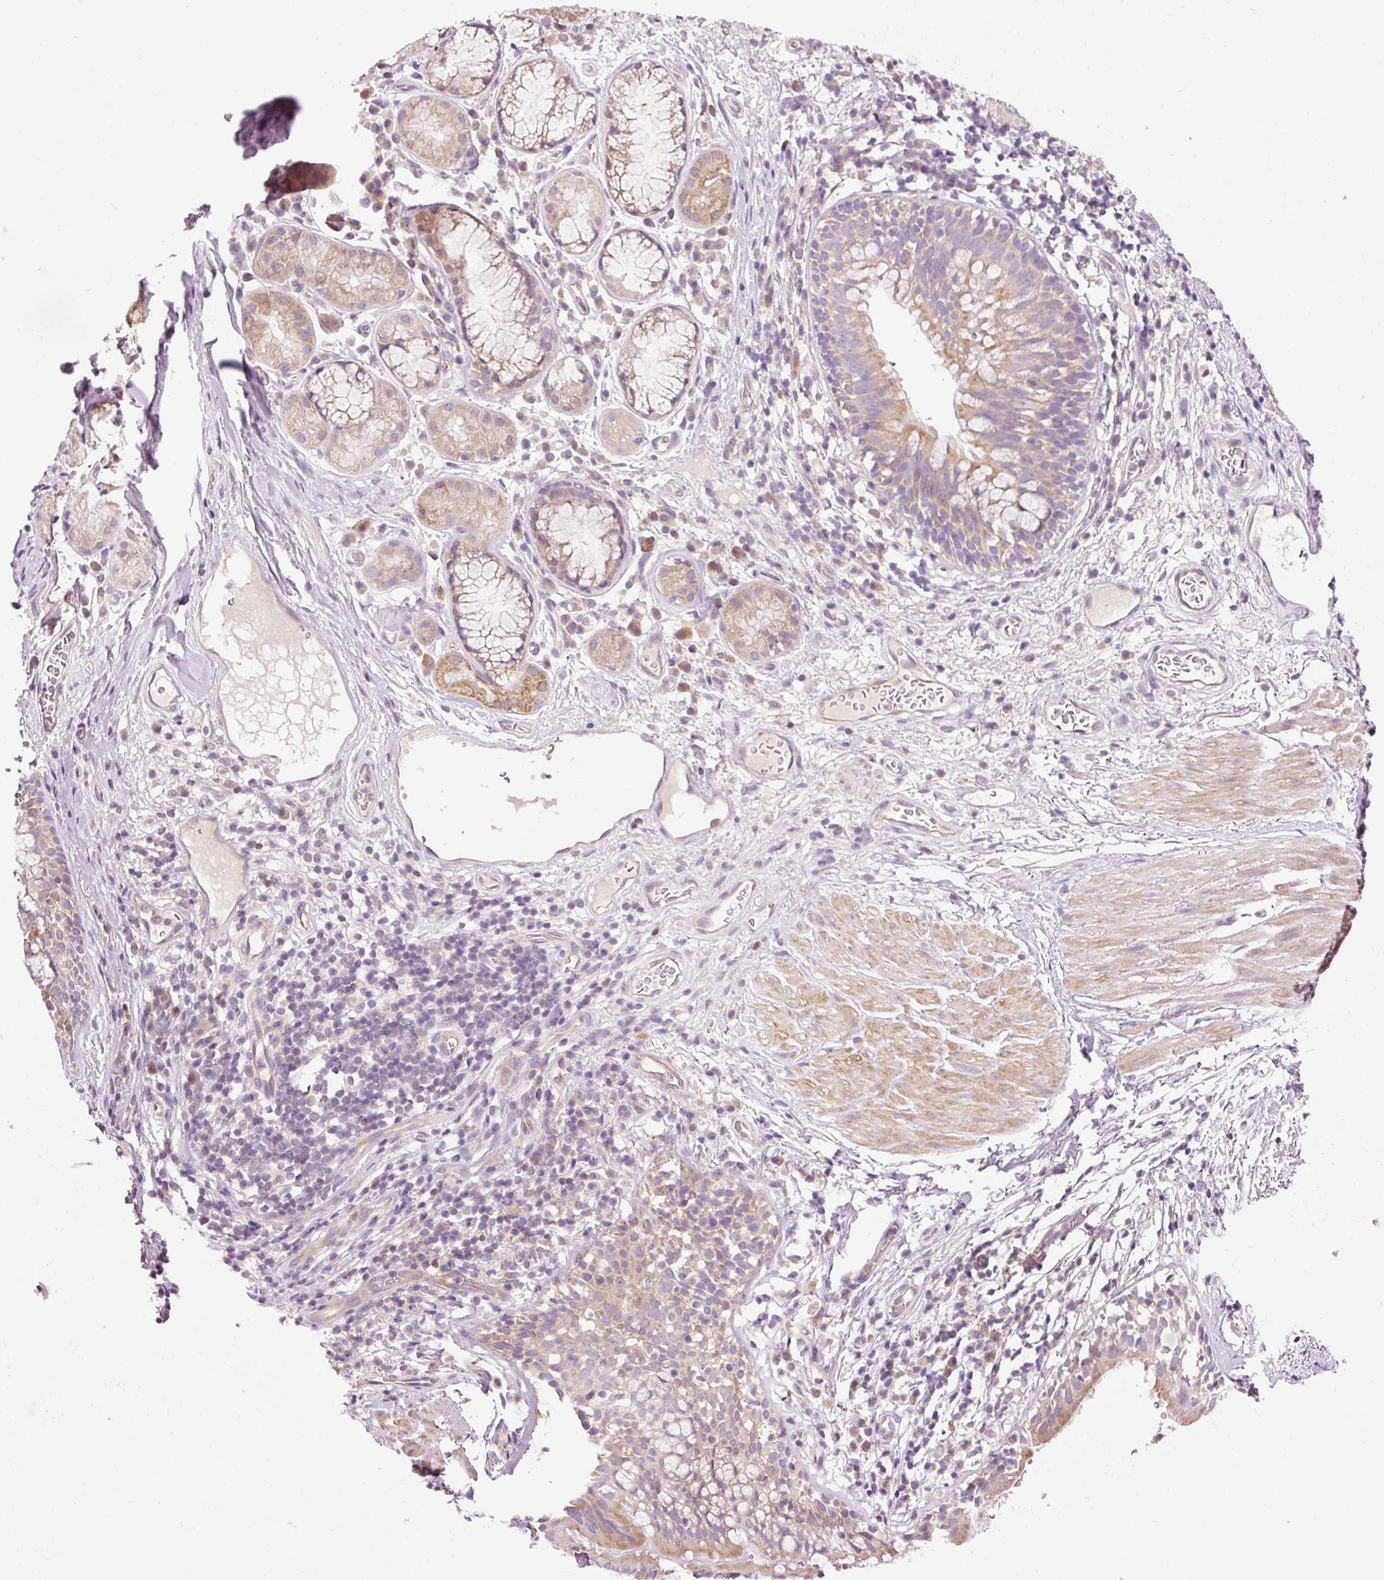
{"staining": {"intensity": "negative", "quantity": "none", "location": "none"}, "tissue": "adipose tissue", "cell_type": "Adipocytes", "image_type": "normal", "snomed": [{"axis": "morphology", "description": "Normal tissue, NOS"}, {"axis": "topography", "description": "Cartilage tissue"}, {"axis": "topography", "description": "Bronchus"}], "caption": "Human adipose tissue stained for a protein using immunohistochemistry (IHC) displays no expression in adipocytes.", "gene": "IMMT", "patient": {"sex": "male", "age": 58}}